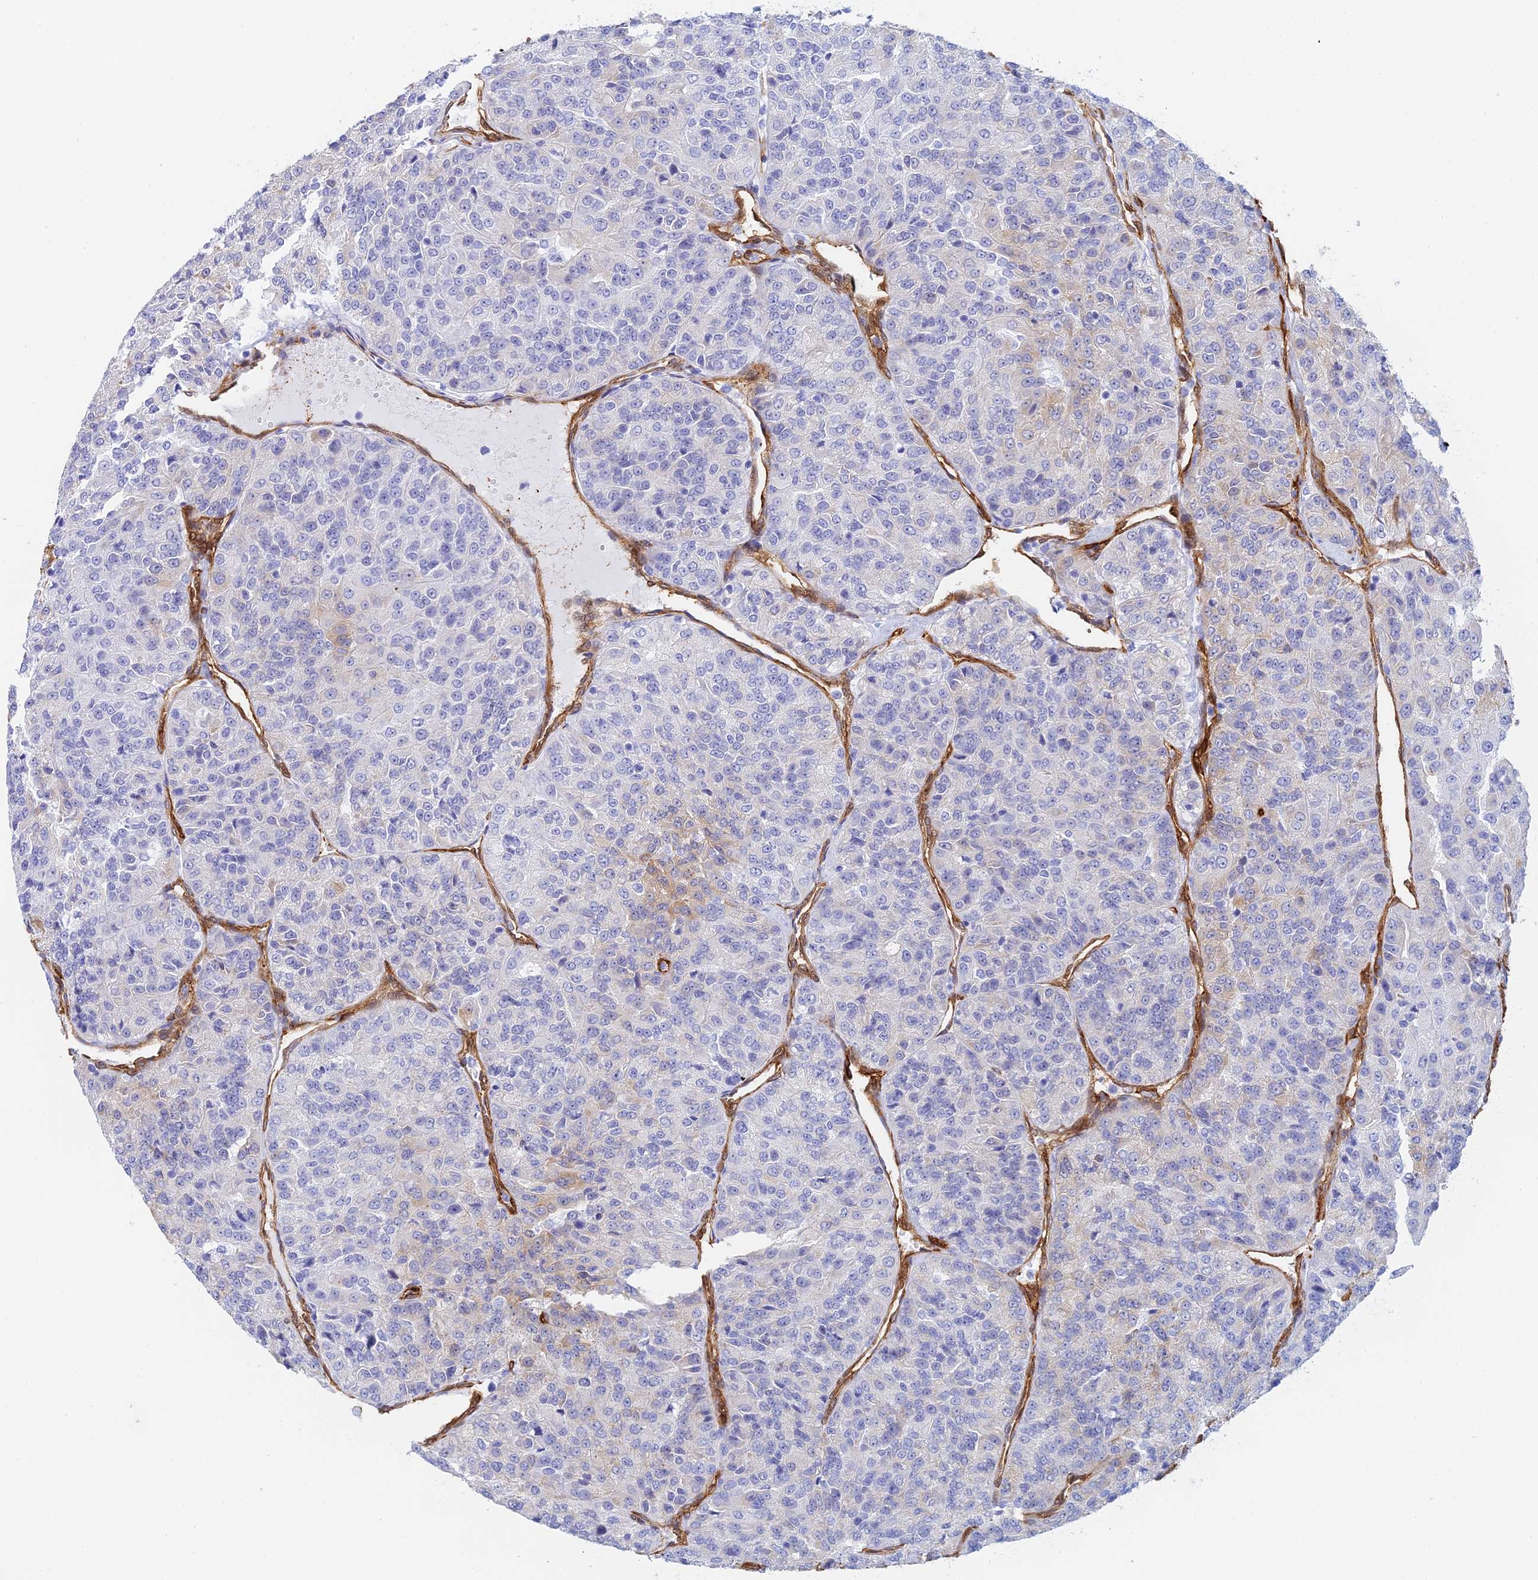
{"staining": {"intensity": "weak", "quantity": "<25%", "location": "cytoplasmic/membranous"}, "tissue": "renal cancer", "cell_type": "Tumor cells", "image_type": "cancer", "snomed": [{"axis": "morphology", "description": "Adenocarcinoma, NOS"}, {"axis": "topography", "description": "Kidney"}], "caption": "The immunohistochemistry image has no significant expression in tumor cells of adenocarcinoma (renal) tissue.", "gene": "CRIP2", "patient": {"sex": "female", "age": 63}}